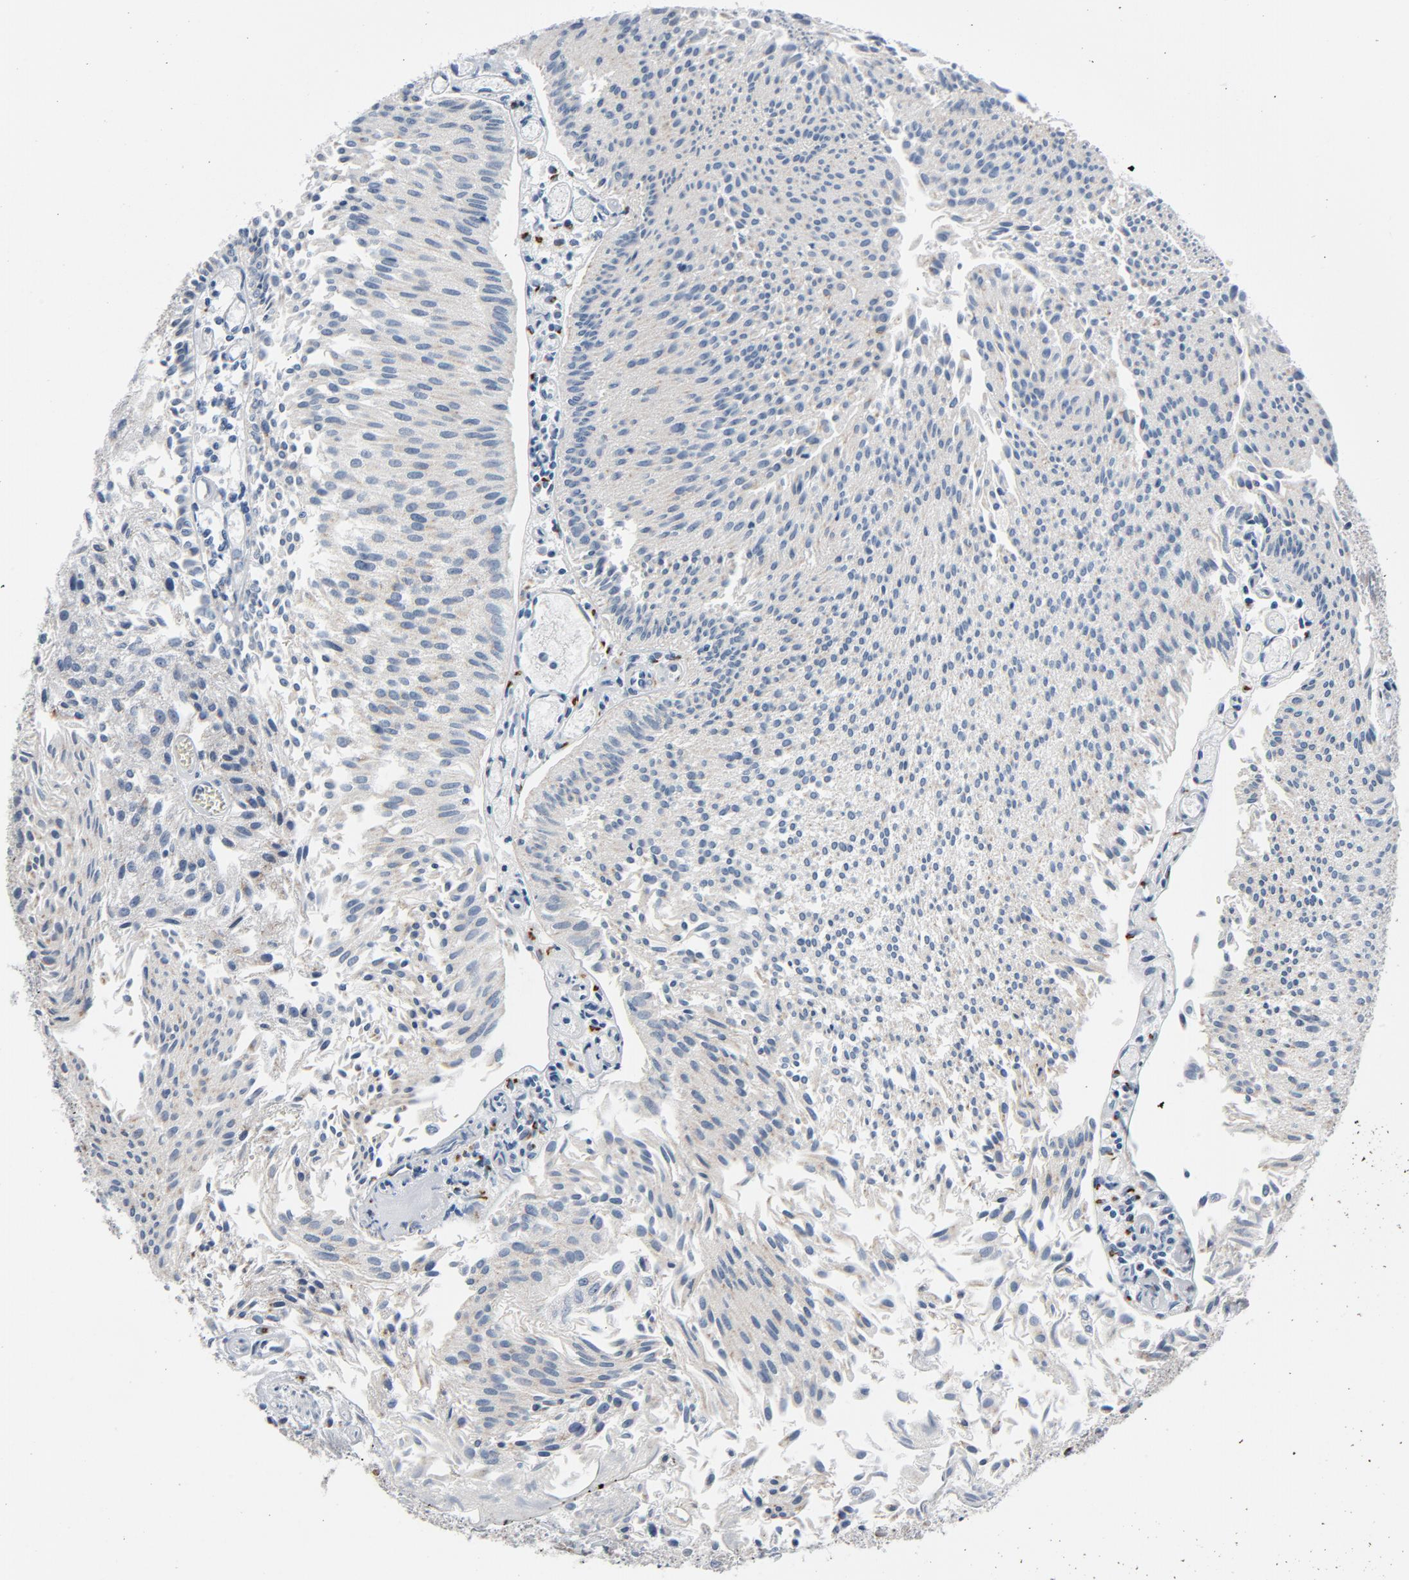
{"staining": {"intensity": "weak", "quantity": "<25%", "location": "cytoplasmic/membranous"}, "tissue": "urothelial cancer", "cell_type": "Tumor cells", "image_type": "cancer", "snomed": [{"axis": "morphology", "description": "Urothelial carcinoma, Low grade"}, {"axis": "topography", "description": "Urinary bladder"}], "caption": "High power microscopy micrograph of an IHC image of urothelial cancer, revealing no significant staining in tumor cells. The staining was performed using DAB to visualize the protein expression in brown, while the nuclei were stained in blue with hematoxylin (Magnification: 20x).", "gene": "YIPF6", "patient": {"sex": "male", "age": 86}}